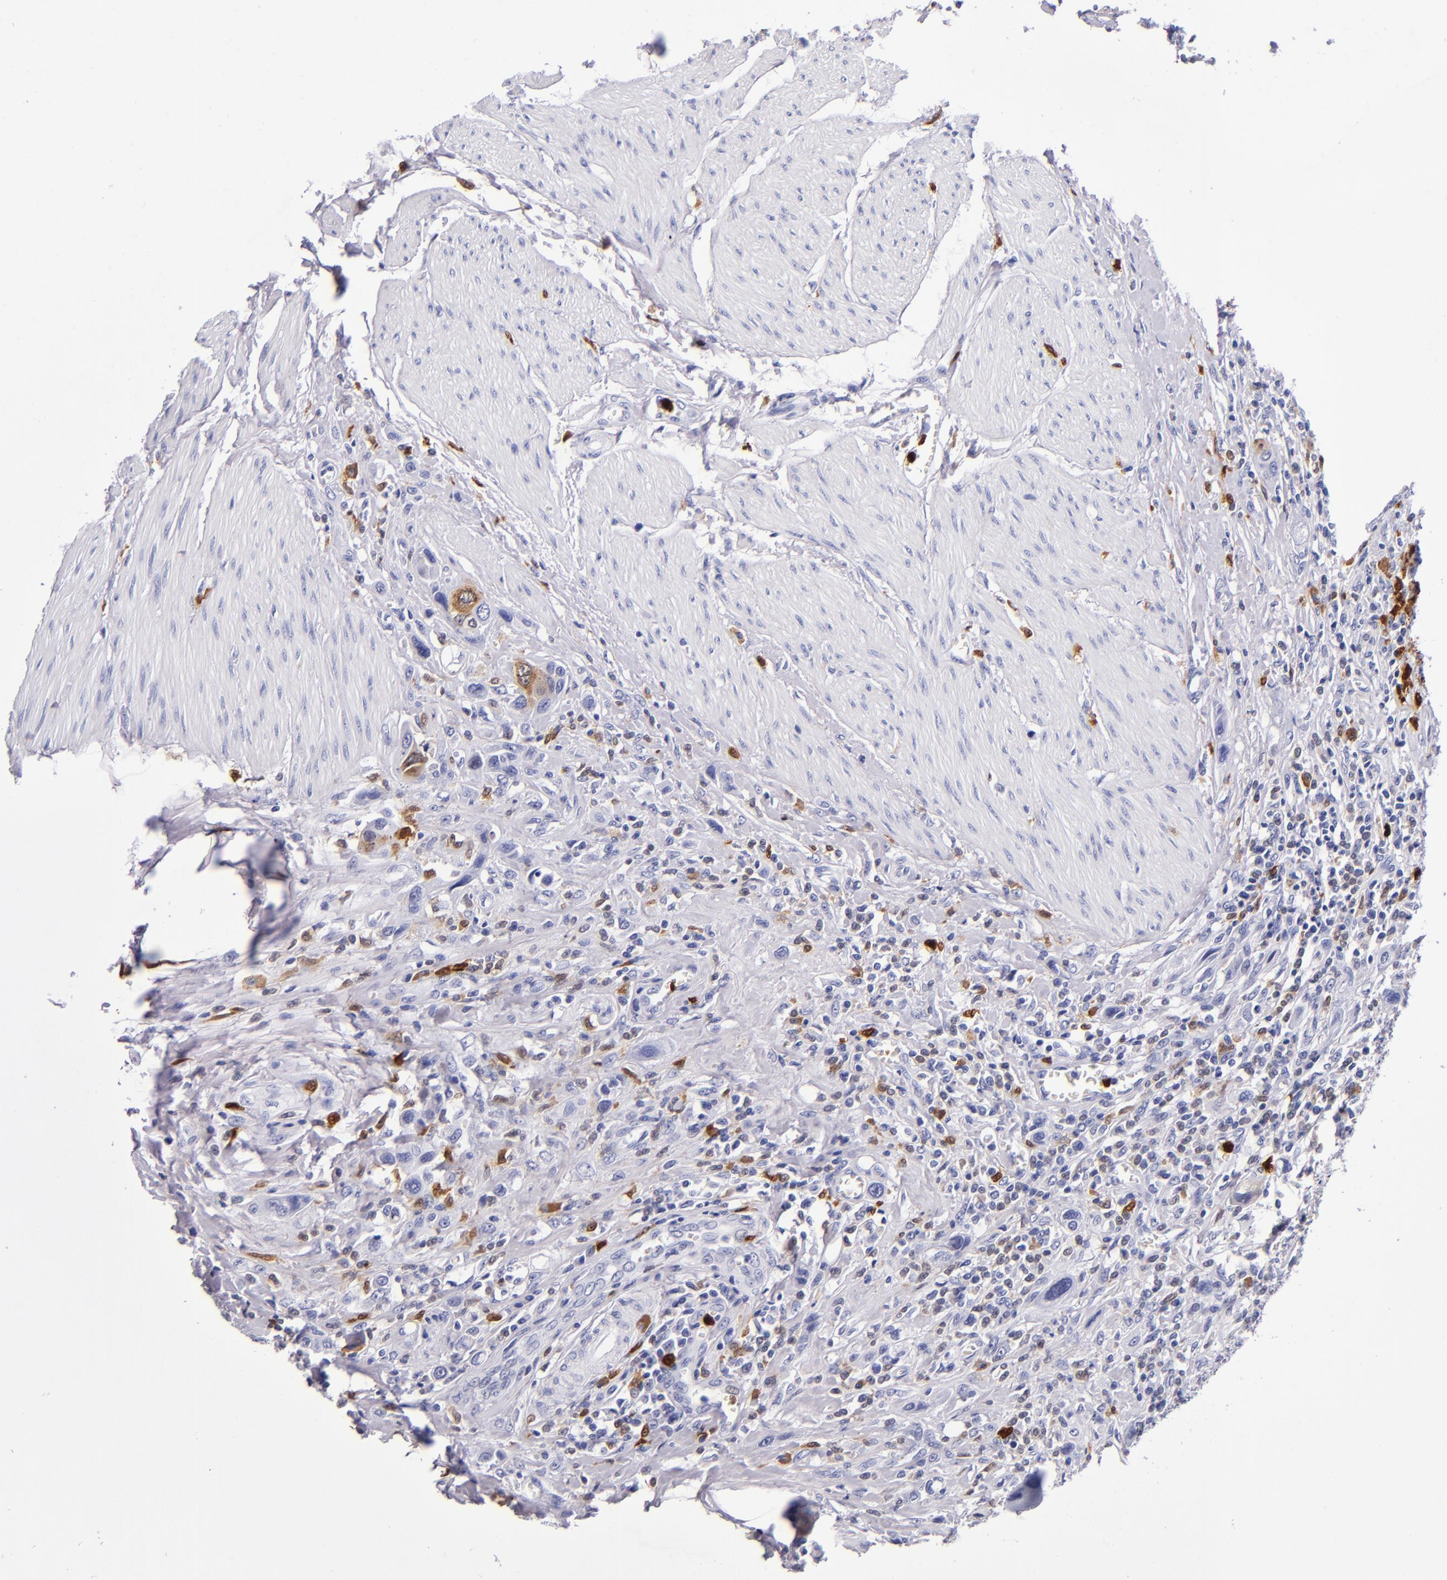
{"staining": {"intensity": "moderate", "quantity": "<25%", "location": "cytoplasmic/membranous,nuclear"}, "tissue": "urothelial cancer", "cell_type": "Tumor cells", "image_type": "cancer", "snomed": [{"axis": "morphology", "description": "Urothelial carcinoma, High grade"}, {"axis": "topography", "description": "Urinary bladder"}], "caption": "Urothelial cancer stained with a brown dye shows moderate cytoplasmic/membranous and nuclear positive positivity in approximately <25% of tumor cells.", "gene": "S100A8", "patient": {"sex": "male", "age": 50}}